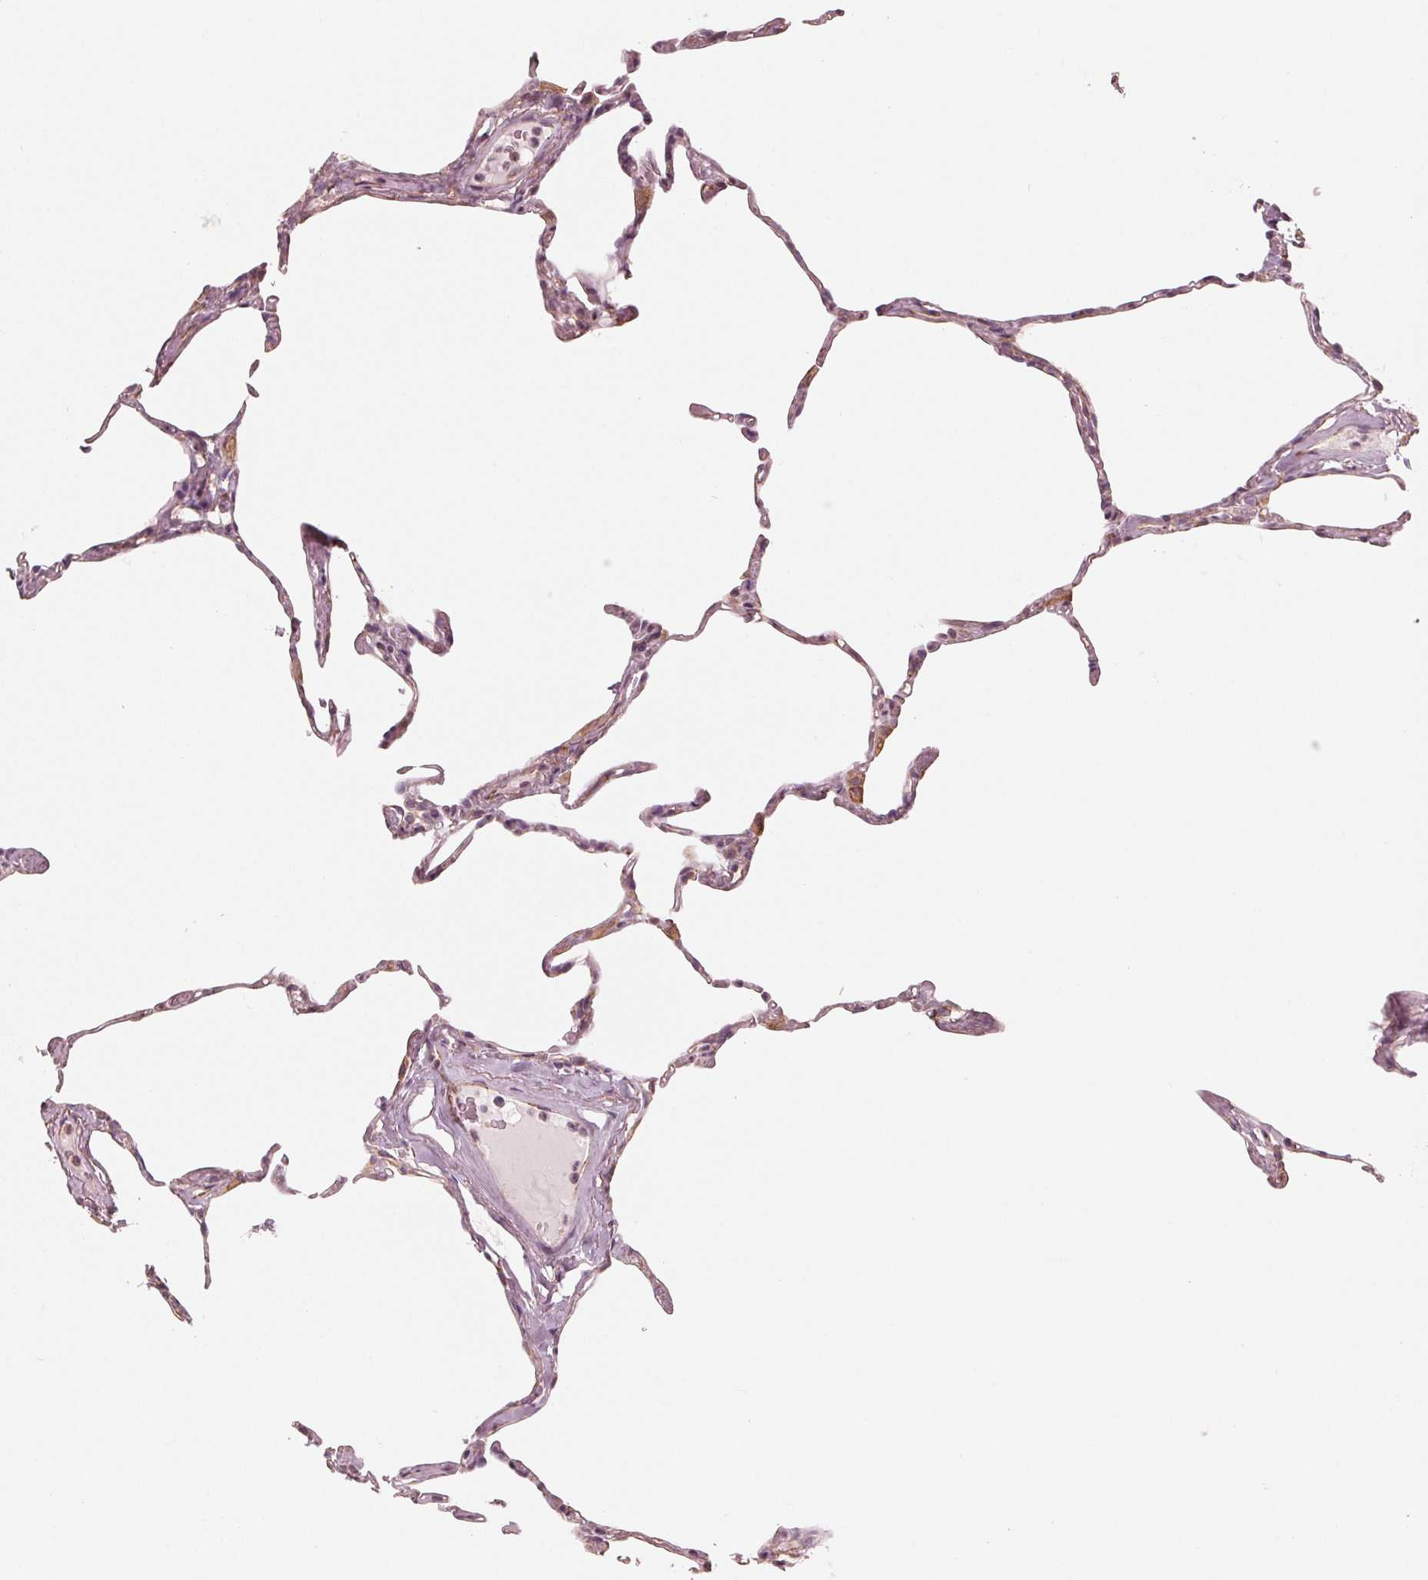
{"staining": {"intensity": "negative", "quantity": "none", "location": "none"}, "tissue": "lung", "cell_type": "Alveolar cells", "image_type": "normal", "snomed": [{"axis": "morphology", "description": "Normal tissue, NOS"}, {"axis": "topography", "description": "Lung"}], "caption": "An immunohistochemistry (IHC) image of benign lung is shown. There is no staining in alveolar cells of lung.", "gene": "IKBIP", "patient": {"sex": "male", "age": 65}}